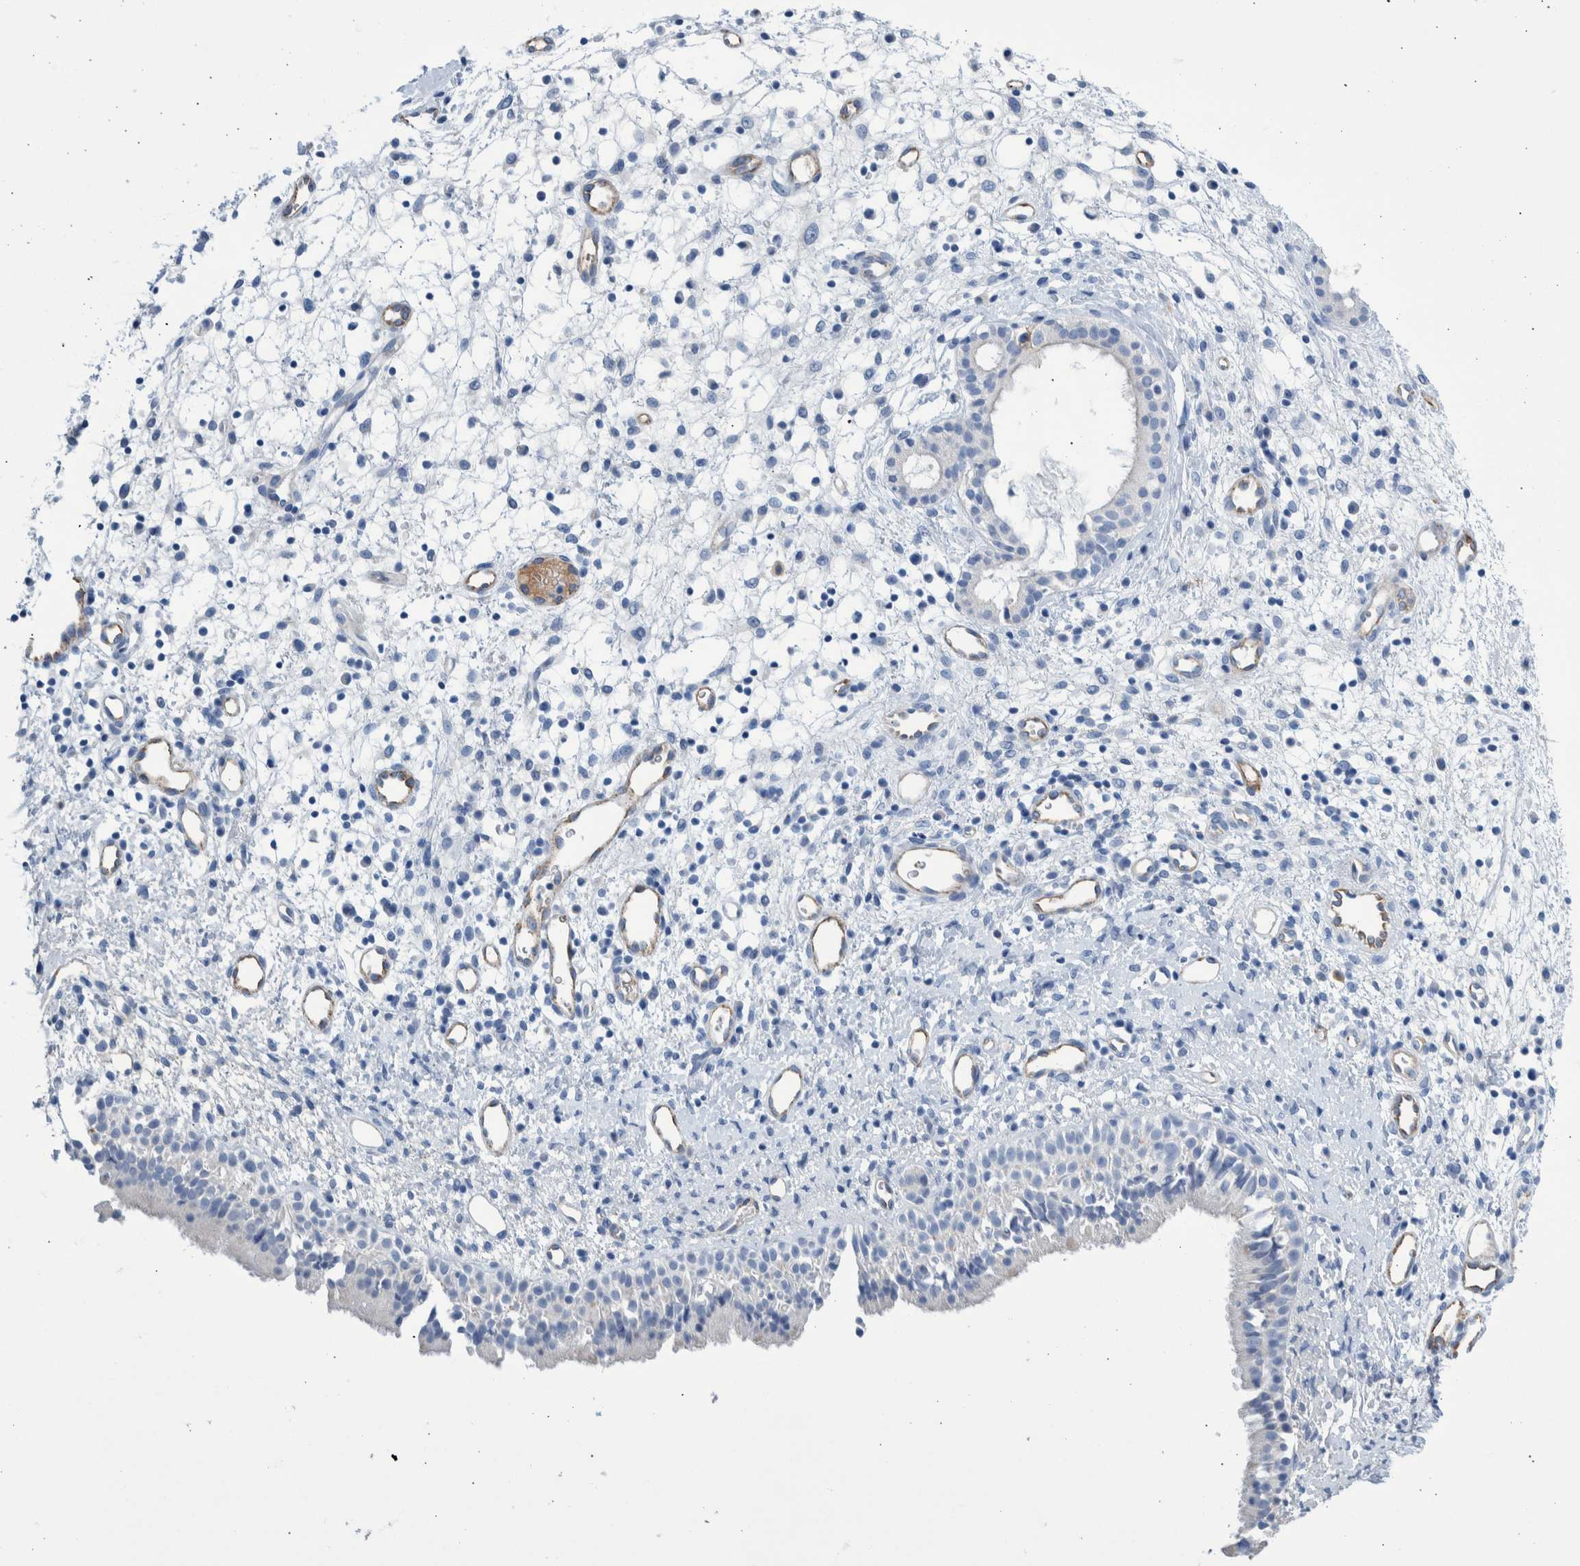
{"staining": {"intensity": "negative", "quantity": "none", "location": "none"}, "tissue": "nasopharynx", "cell_type": "Respiratory epithelial cells", "image_type": "normal", "snomed": [{"axis": "morphology", "description": "Normal tissue, NOS"}, {"axis": "topography", "description": "Nasopharynx"}], "caption": "A high-resolution histopathology image shows IHC staining of unremarkable nasopharynx, which demonstrates no significant staining in respiratory epithelial cells.", "gene": "SLC34A3", "patient": {"sex": "male", "age": 22}}